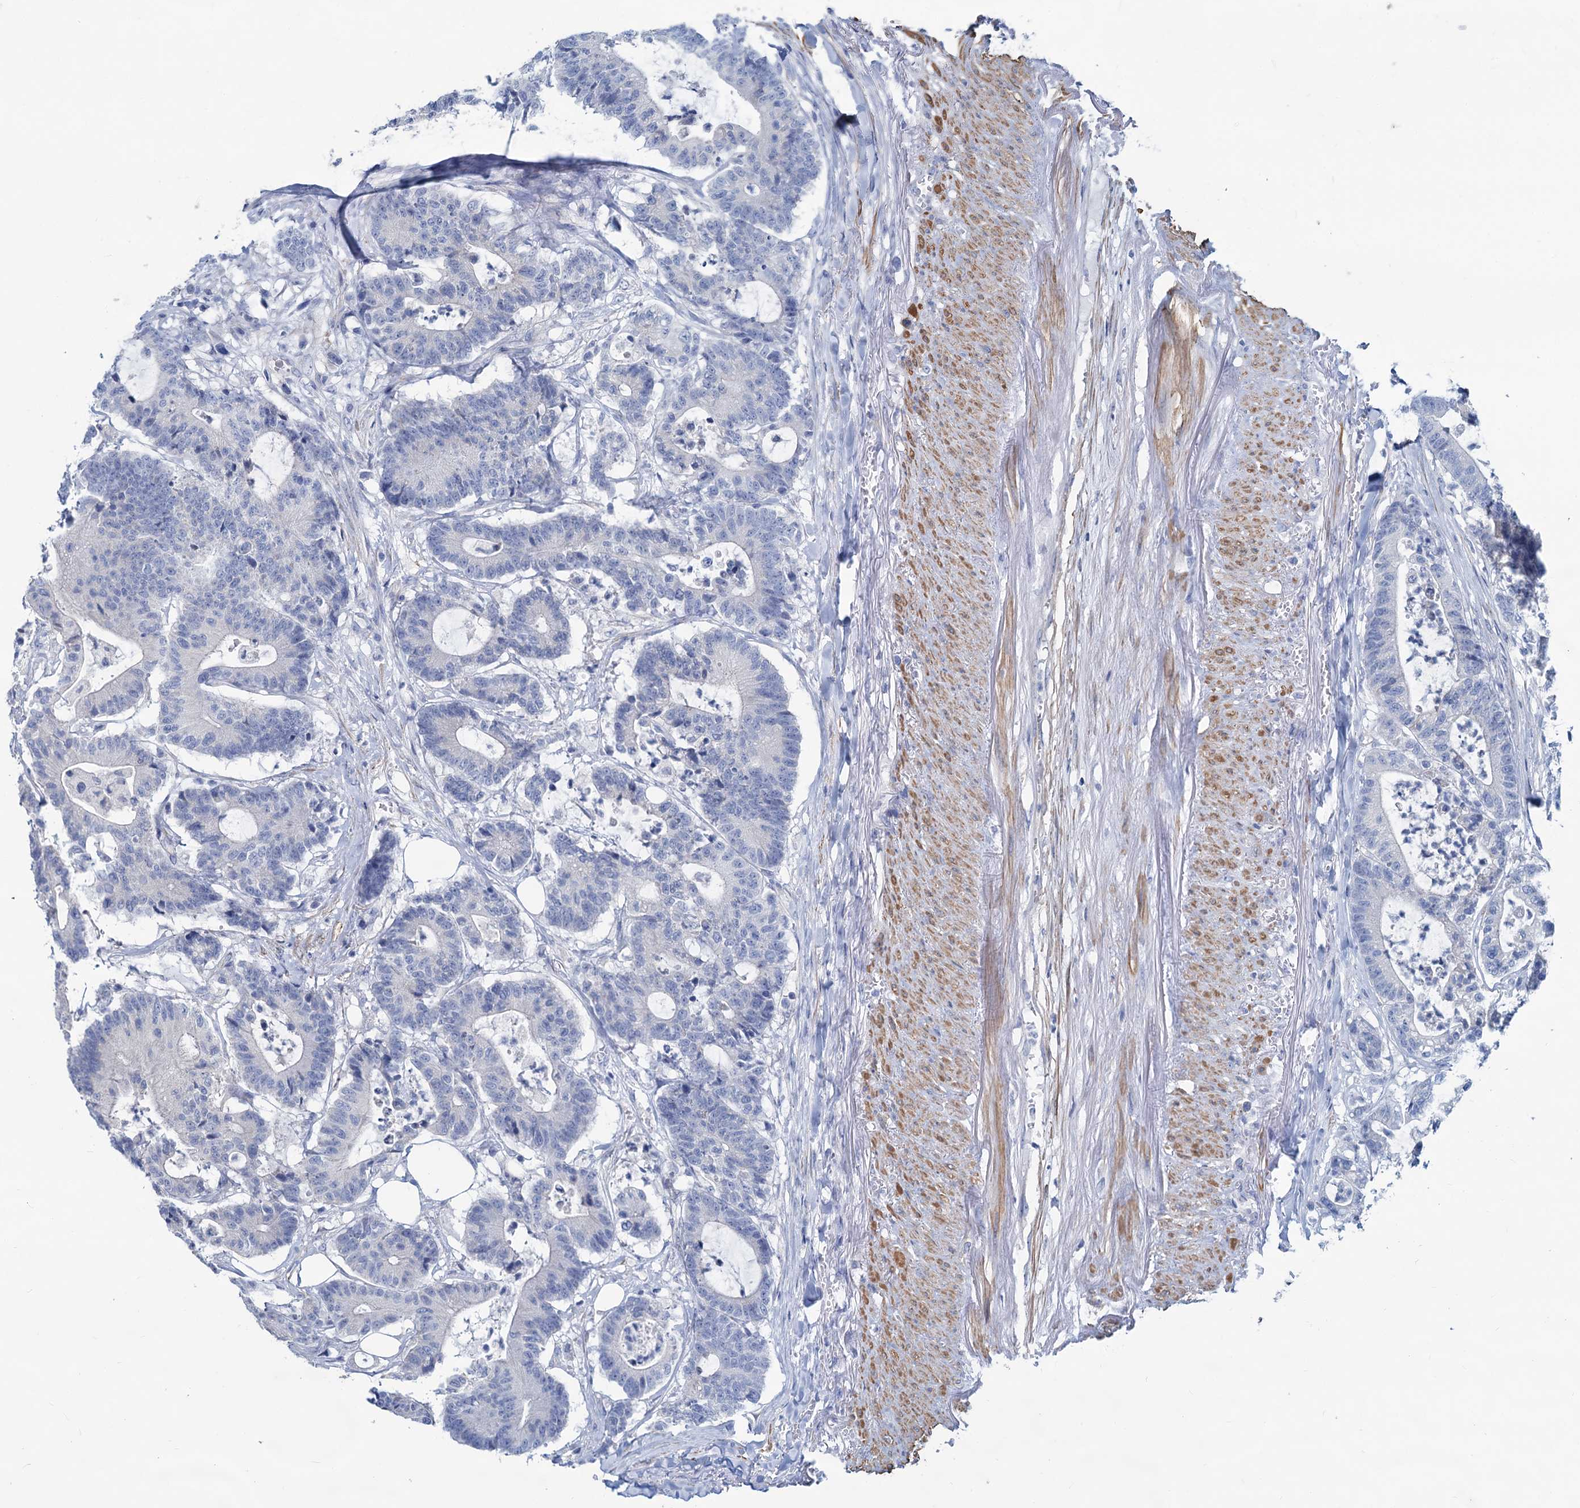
{"staining": {"intensity": "negative", "quantity": "none", "location": "none"}, "tissue": "colorectal cancer", "cell_type": "Tumor cells", "image_type": "cancer", "snomed": [{"axis": "morphology", "description": "Adenocarcinoma, NOS"}, {"axis": "topography", "description": "Colon"}], "caption": "This is an immunohistochemistry (IHC) micrograph of human adenocarcinoma (colorectal). There is no positivity in tumor cells.", "gene": "SLC1A3", "patient": {"sex": "female", "age": 84}}